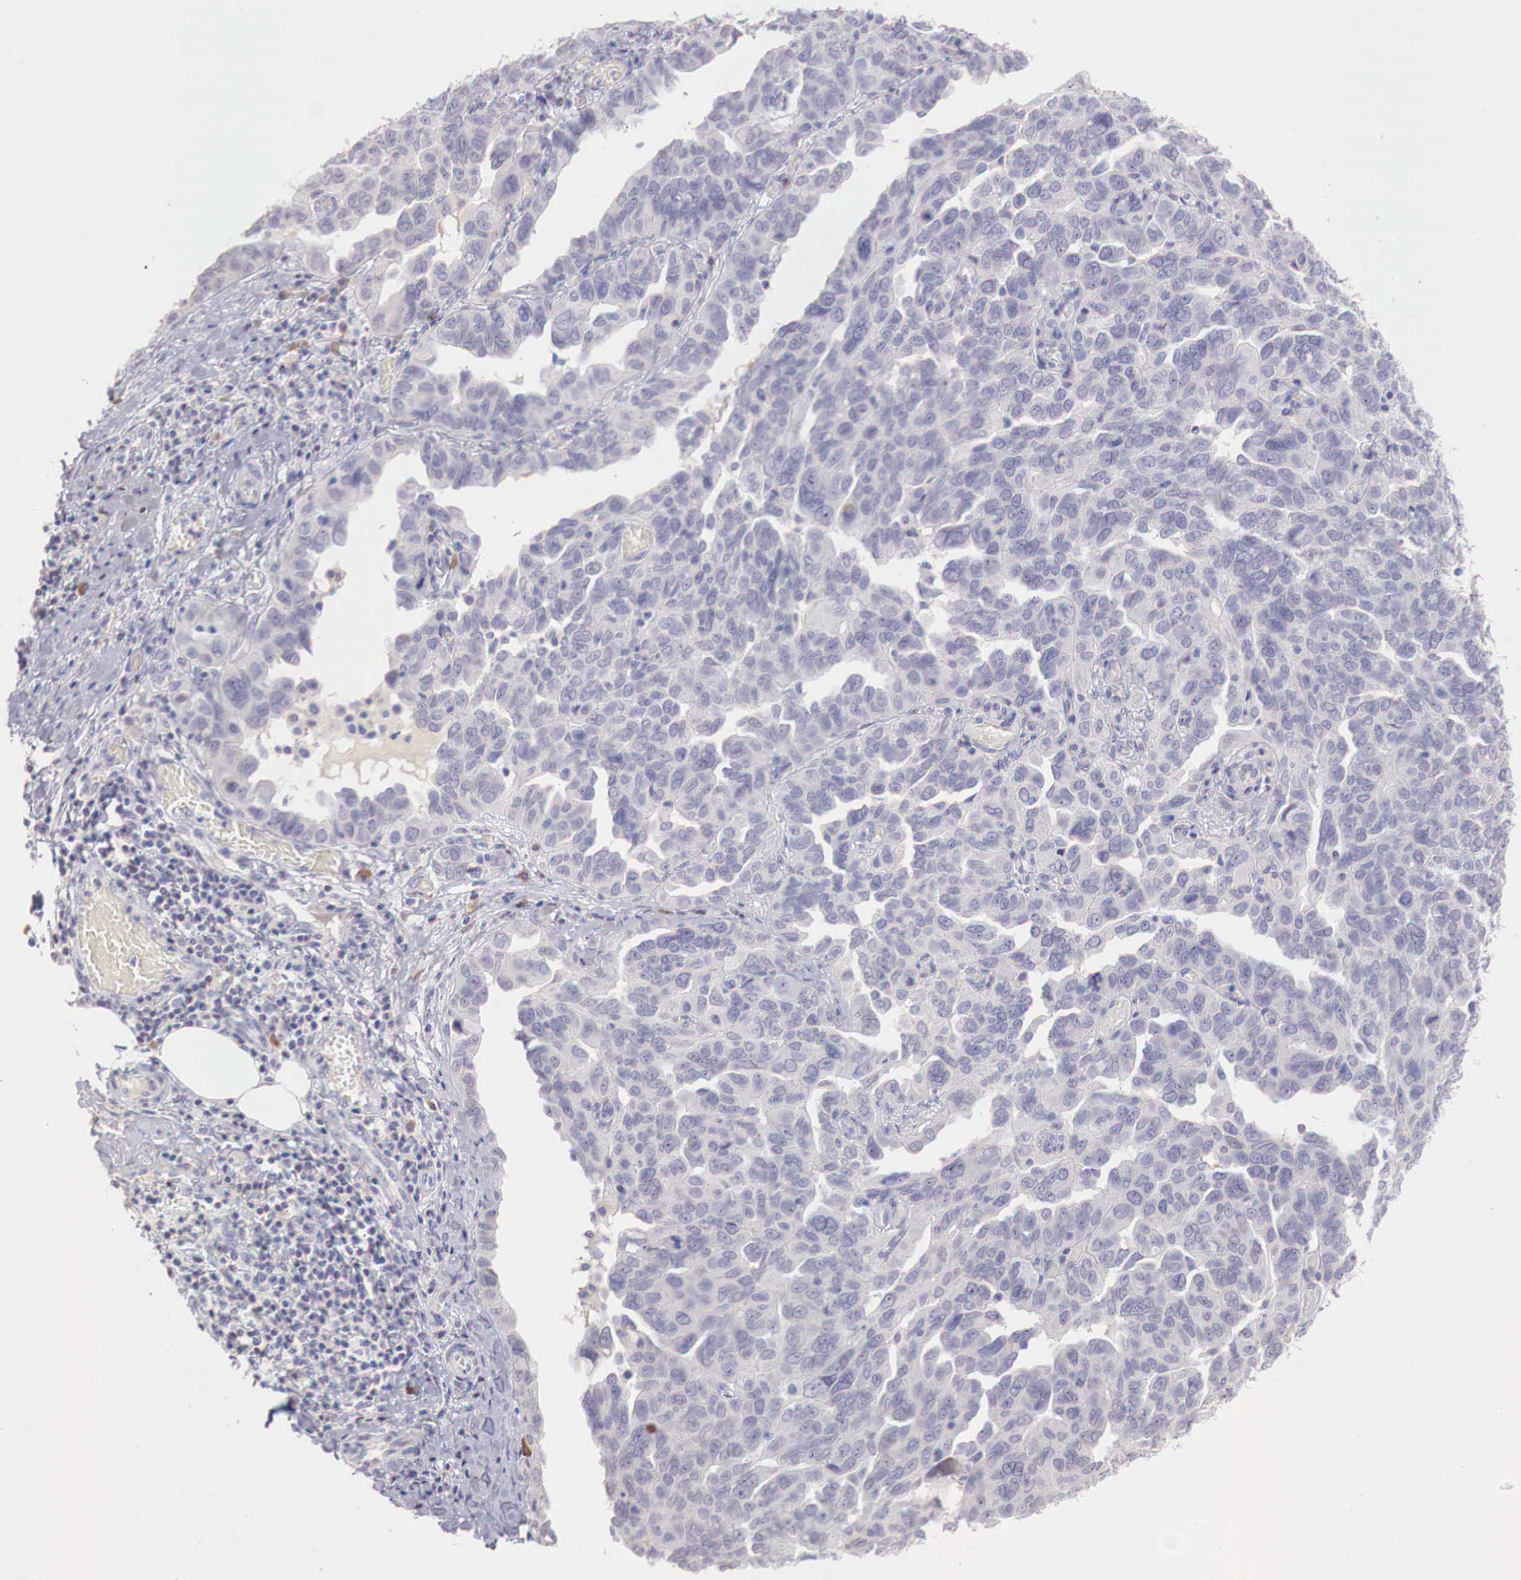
{"staining": {"intensity": "negative", "quantity": "none", "location": "none"}, "tissue": "ovarian cancer", "cell_type": "Tumor cells", "image_type": "cancer", "snomed": [{"axis": "morphology", "description": "Cystadenocarcinoma, serous, NOS"}, {"axis": "topography", "description": "Ovary"}], "caption": "Immunohistochemical staining of human ovarian serous cystadenocarcinoma demonstrates no significant expression in tumor cells.", "gene": "XPNPEP2", "patient": {"sex": "female", "age": 64}}